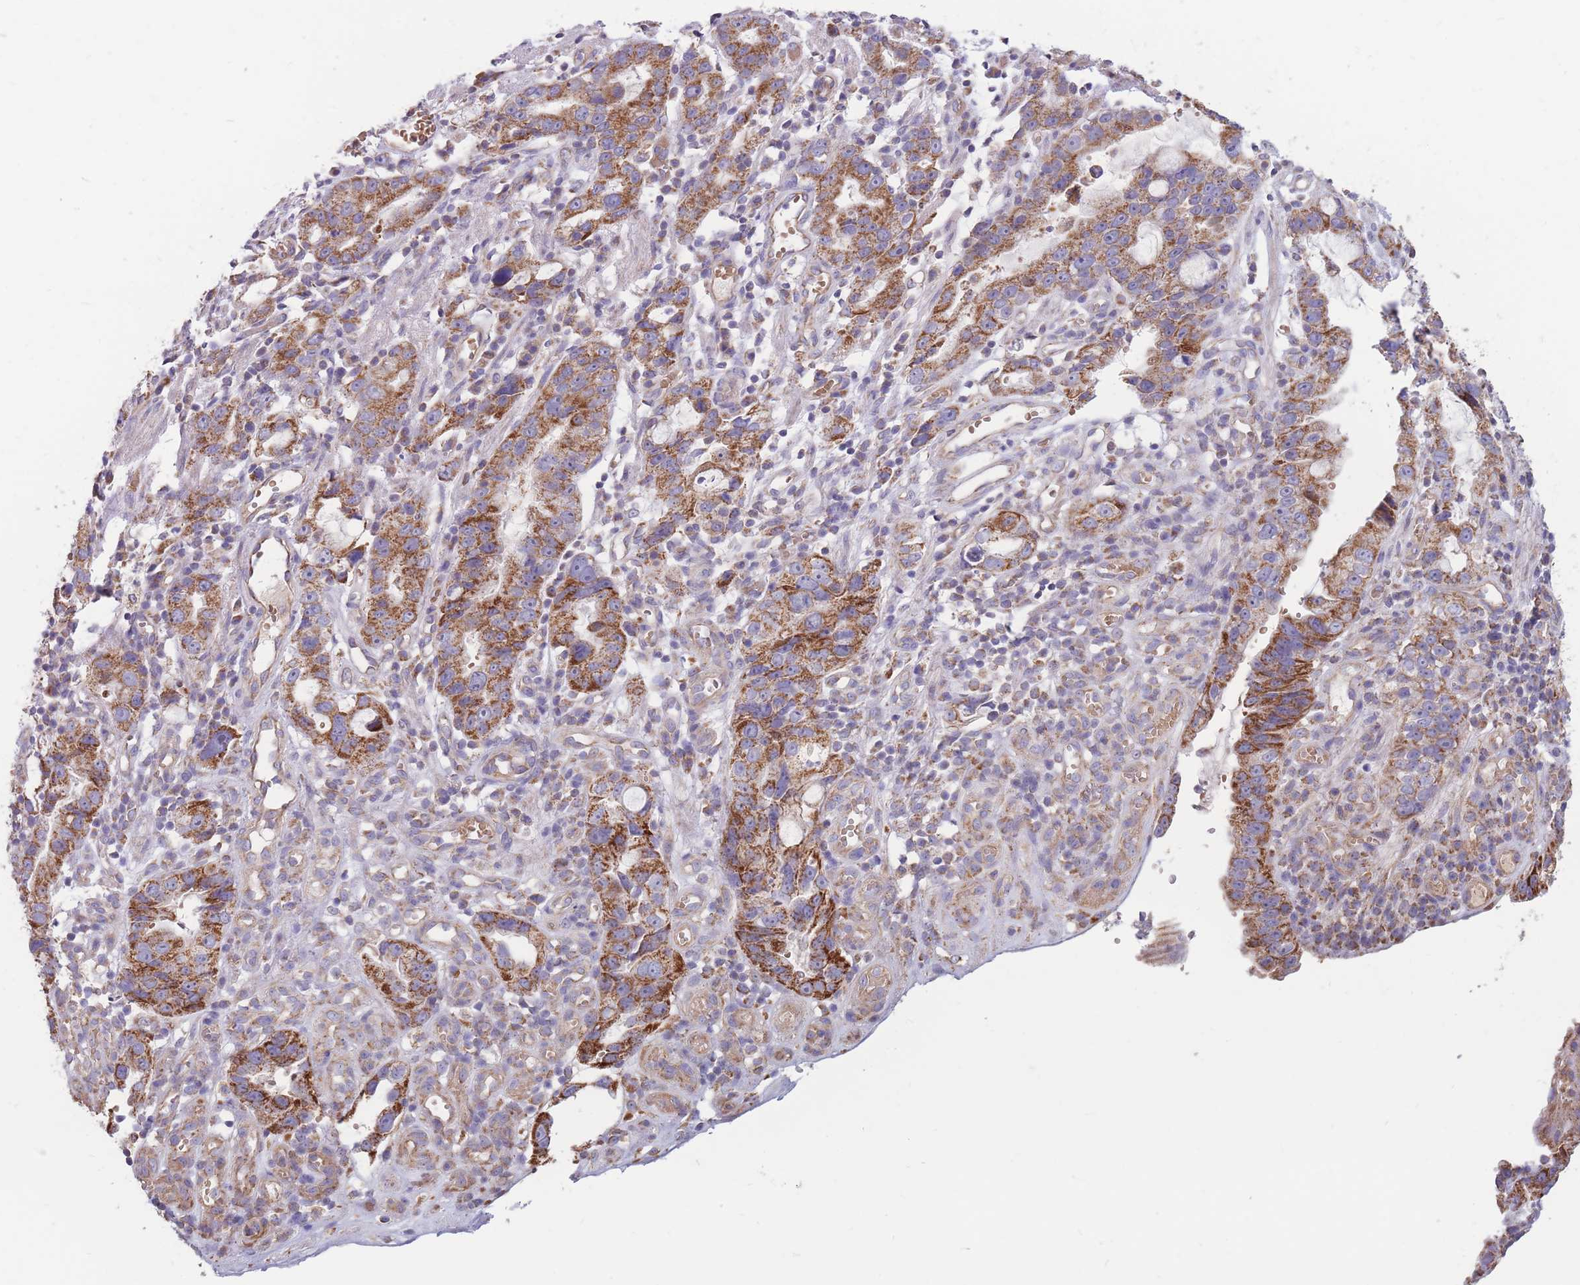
{"staining": {"intensity": "strong", "quantity": ">75%", "location": "cytoplasmic/membranous"}, "tissue": "stomach cancer", "cell_type": "Tumor cells", "image_type": "cancer", "snomed": [{"axis": "morphology", "description": "Adenocarcinoma, NOS"}, {"axis": "topography", "description": "Stomach"}], "caption": "Protein expression analysis of human stomach adenocarcinoma reveals strong cytoplasmic/membranous expression in approximately >75% of tumor cells.", "gene": "MRPS9", "patient": {"sex": "male", "age": 55}}